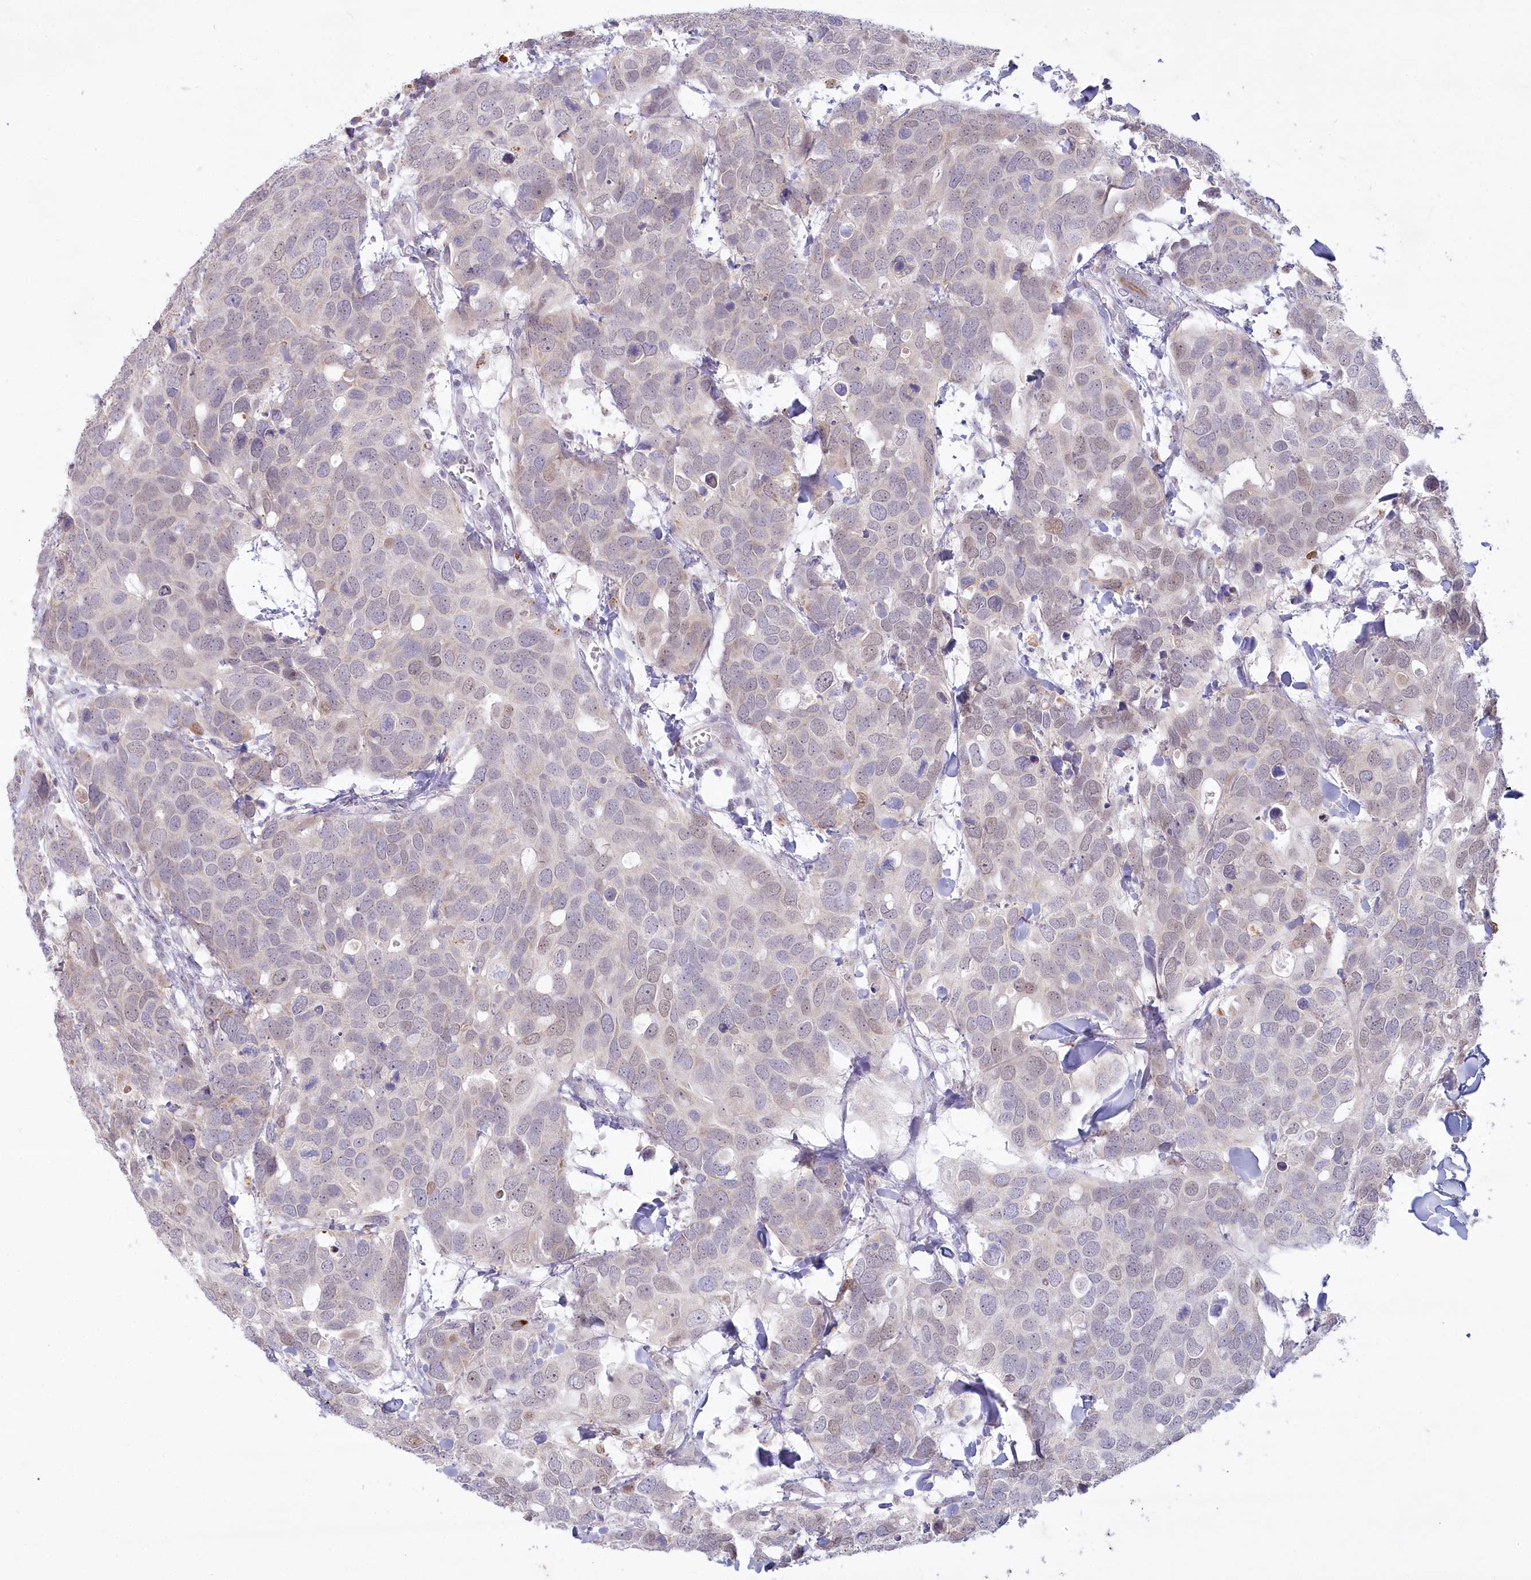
{"staining": {"intensity": "weak", "quantity": "<25%", "location": "nuclear"}, "tissue": "breast cancer", "cell_type": "Tumor cells", "image_type": "cancer", "snomed": [{"axis": "morphology", "description": "Duct carcinoma"}, {"axis": "topography", "description": "Breast"}], "caption": "There is no significant staining in tumor cells of breast infiltrating ductal carcinoma.", "gene": "ABITRAM", "patient": {"sex": "female", "age": 83}}